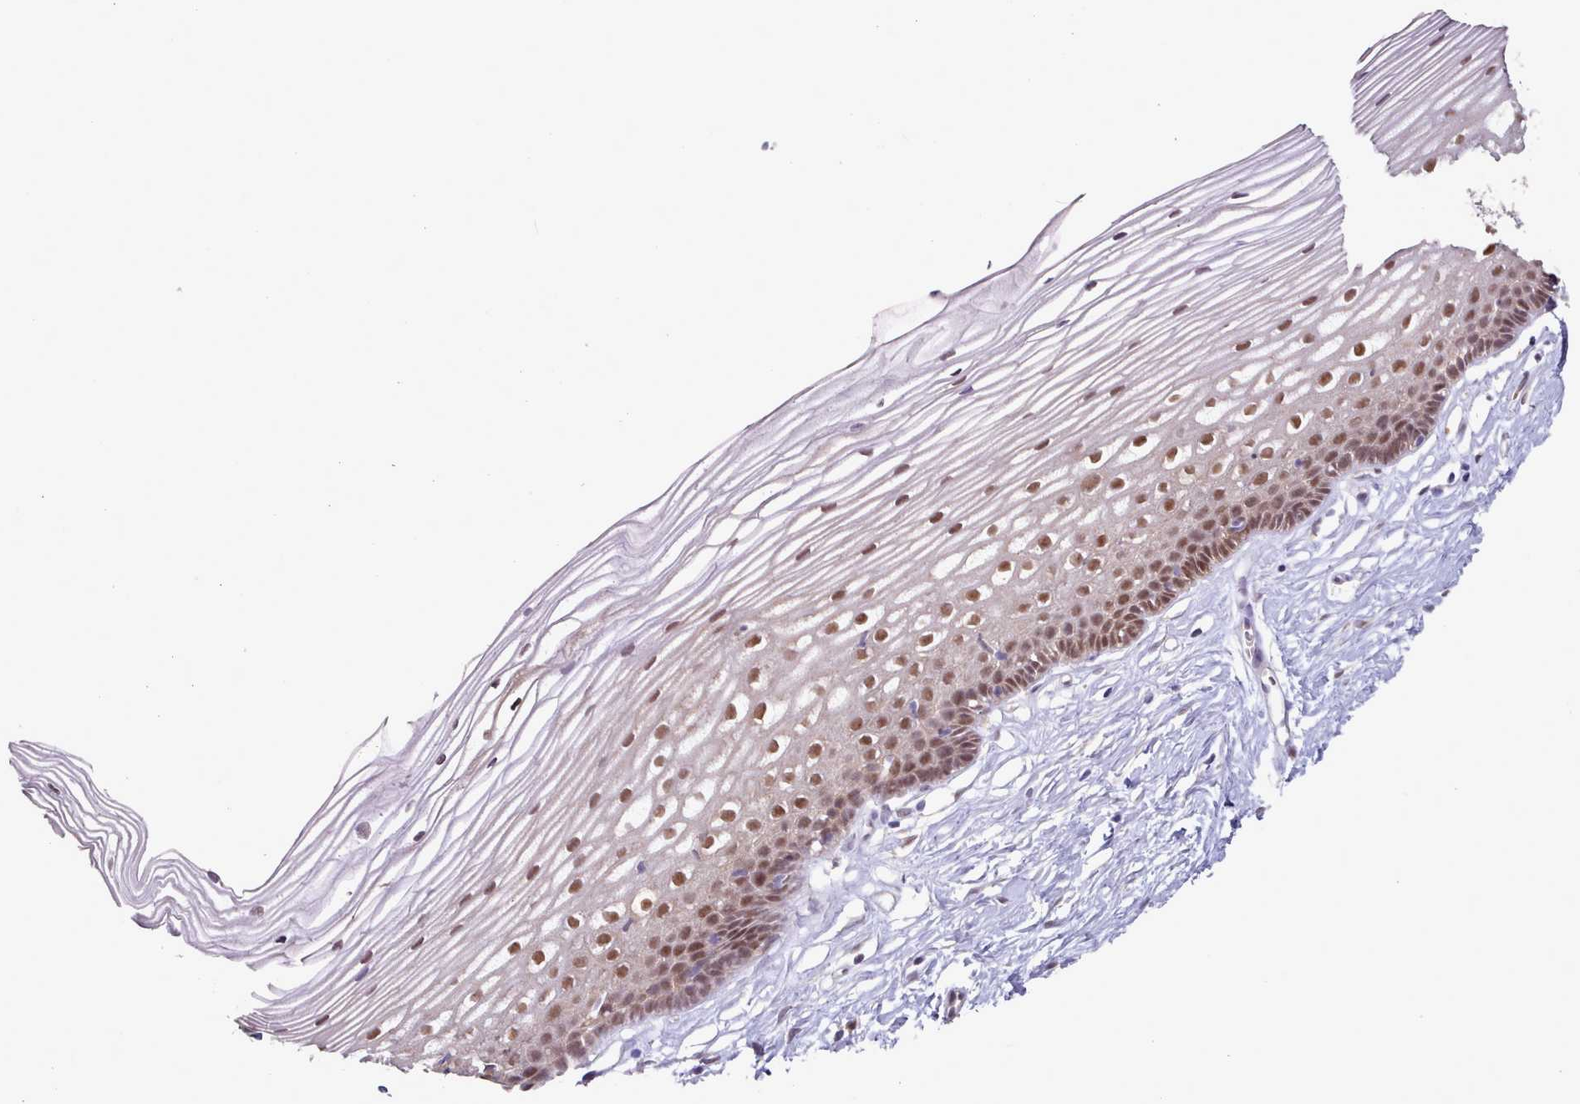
{"staining": {"intensity": "moderate", "quantity": ">75%", "location": "cytoplasmic/membranous,nuclear"}, "tissue": "cervix", "cell_type": "Glandular cells", "image_type": "normal", "snomed": [{"axis": "morphology", "description": "Normal tissue, NOS"}, {"axis": "topography", "description": "Cervix"}], "caption": "High-magnification brightfield microscopy of benign cervix stained with DAB (3,3'-diaminobenzidine) (brown) and counterstained with hematoxylin (blue). glandular cells exhibit moderate cytoplasmic/membranous,nuclear expression is identified in about>75% of cells.", "gene": "CES3", "patient": {"sex": "female", "age": 40}}